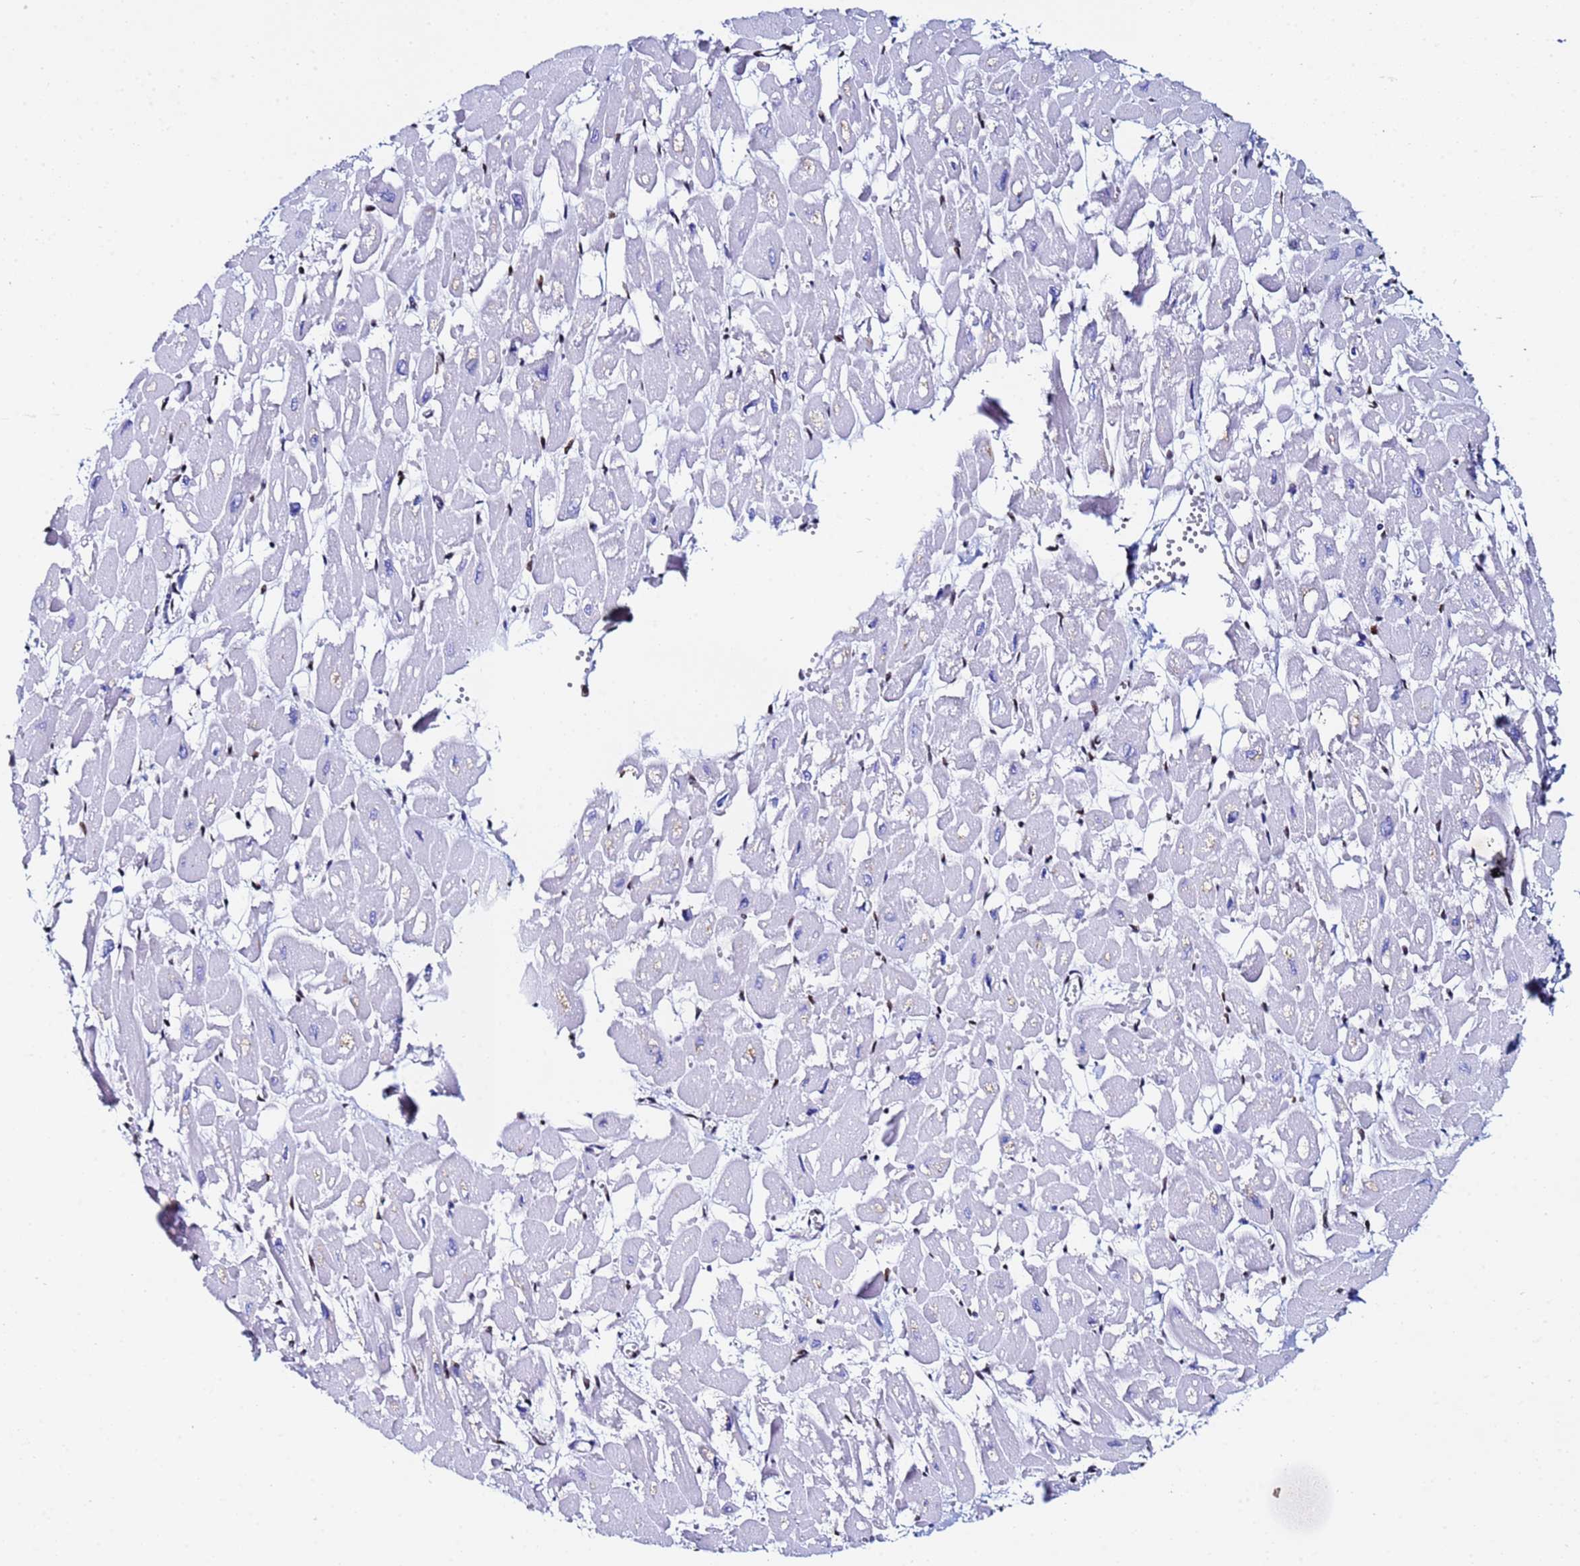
{"staining": {"intensity": "negative", "quantity": "none", "location": "none"}, "tissue": "heart muscle", "cell_type": "Cardiomyocytes", "image_type": "normal", "snomed": [{"axis": "morphology", "description": "Normal tissue, NOS"}, {"axis": "topography", "description": "Heart"}], "caption": "Heart muscle was stained to show a protein in brown. There is no significant expression in cardiomyocytes.", "gene": "SNRPA1", "patient": {"sex": "male", "age": 54}}